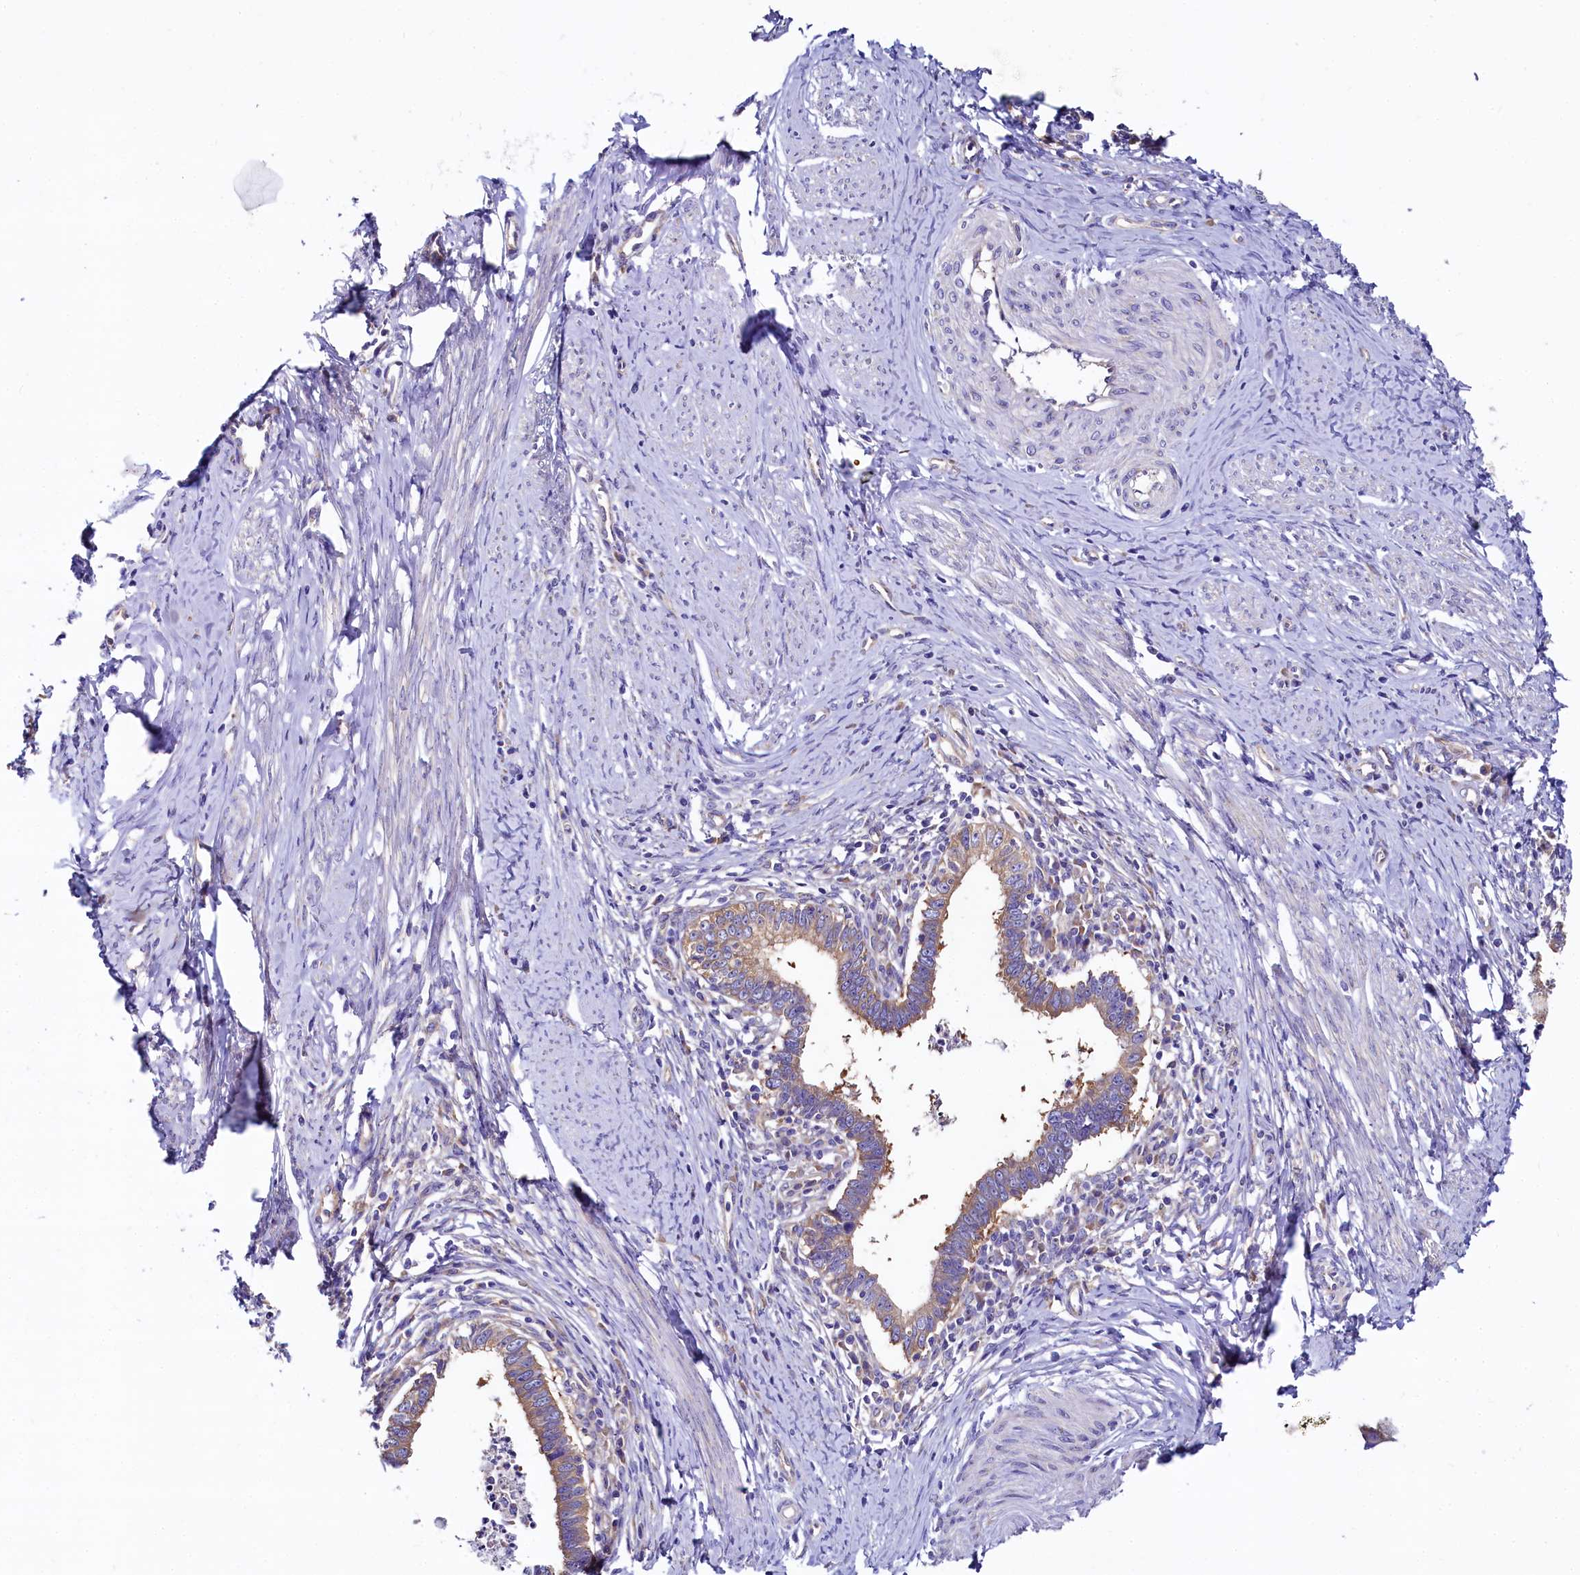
{"staining": {"intensity": "moderate", "quantity": ">75%", "location": "cytoplasmic/membranous"}, "tissue": "cervical cancer", "cell_type": "Tumor cells", "image_type": "cancer", "snomed": [{"axis": "morphology", "description": "Adenocarcinoma, NOS"}, {"axis": "topography", "description": "Cervix"}], "caption": "DAB (3,3'-diaminobenzidine) immunohistochemical staining of human cervical adenocarcinoma shows moderate cytoplasmic/membranous protein staining in about >75% of tumor cells. Ihc stains the protein of interest in brown and the nuclei are stained blue.", "gene": "QARS1", "patient": {"sex": "female", "age": 36}}